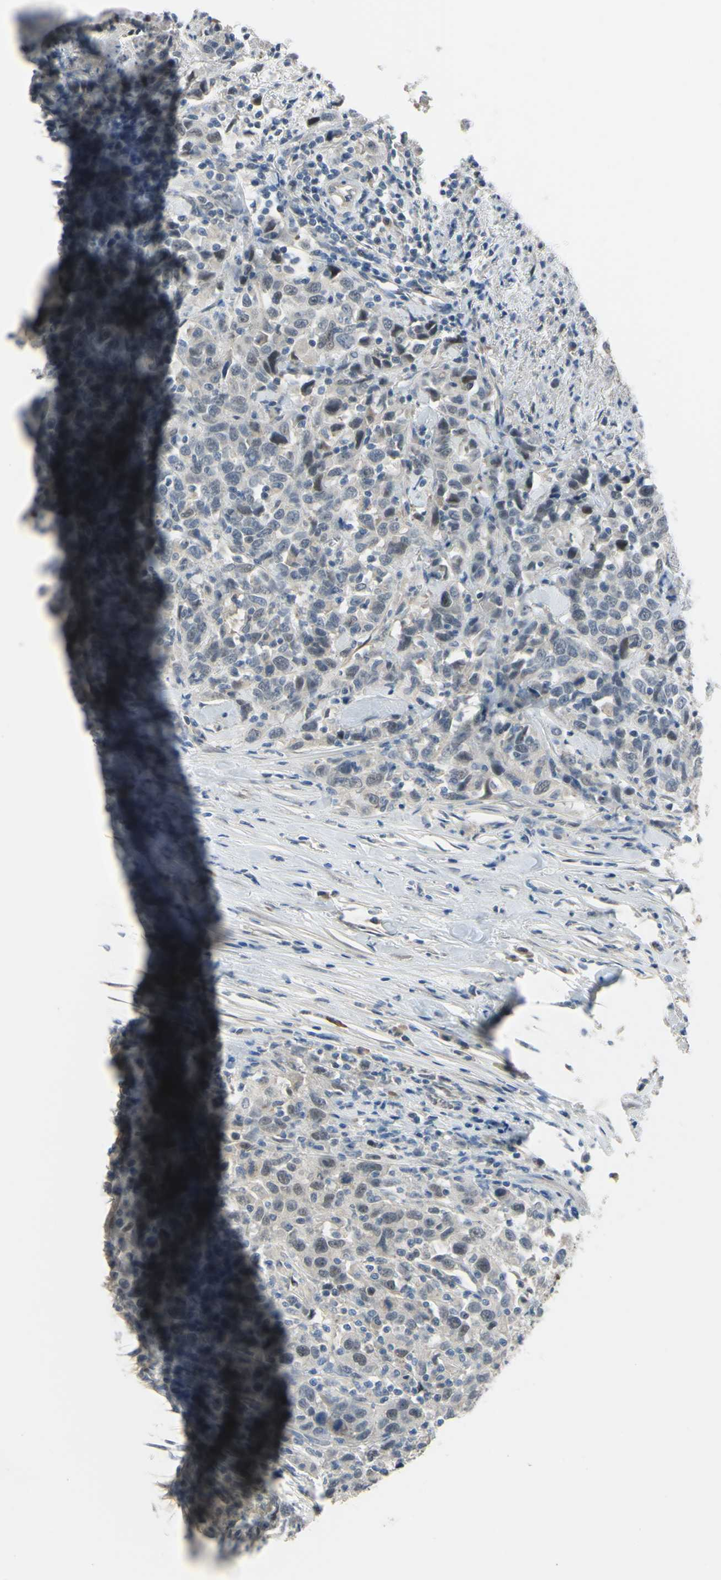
{"staining": {"intensity": "negative", "quantity": "none", "location": "none"}, "tissue": "urothelial cancer", "cell_type": "Tumor cells", "image_type": "cancer", "snomed": [{"axis": "morphology", "description": "Urothelial carcinoma, High grade"}, {"axis": "topography", "description": "Urinary bladder"}], "caption": "High magnification brightfield microscopy of urothelial carcinoma (high-grade) stained with DAB (3,3'-diaminobenzidine) (brown) and counterstained with hematoxylin (blue): tumor cells show no significant positivity.", "gene": "LHX9", "patient": {"sex": "male", "age": 61}}